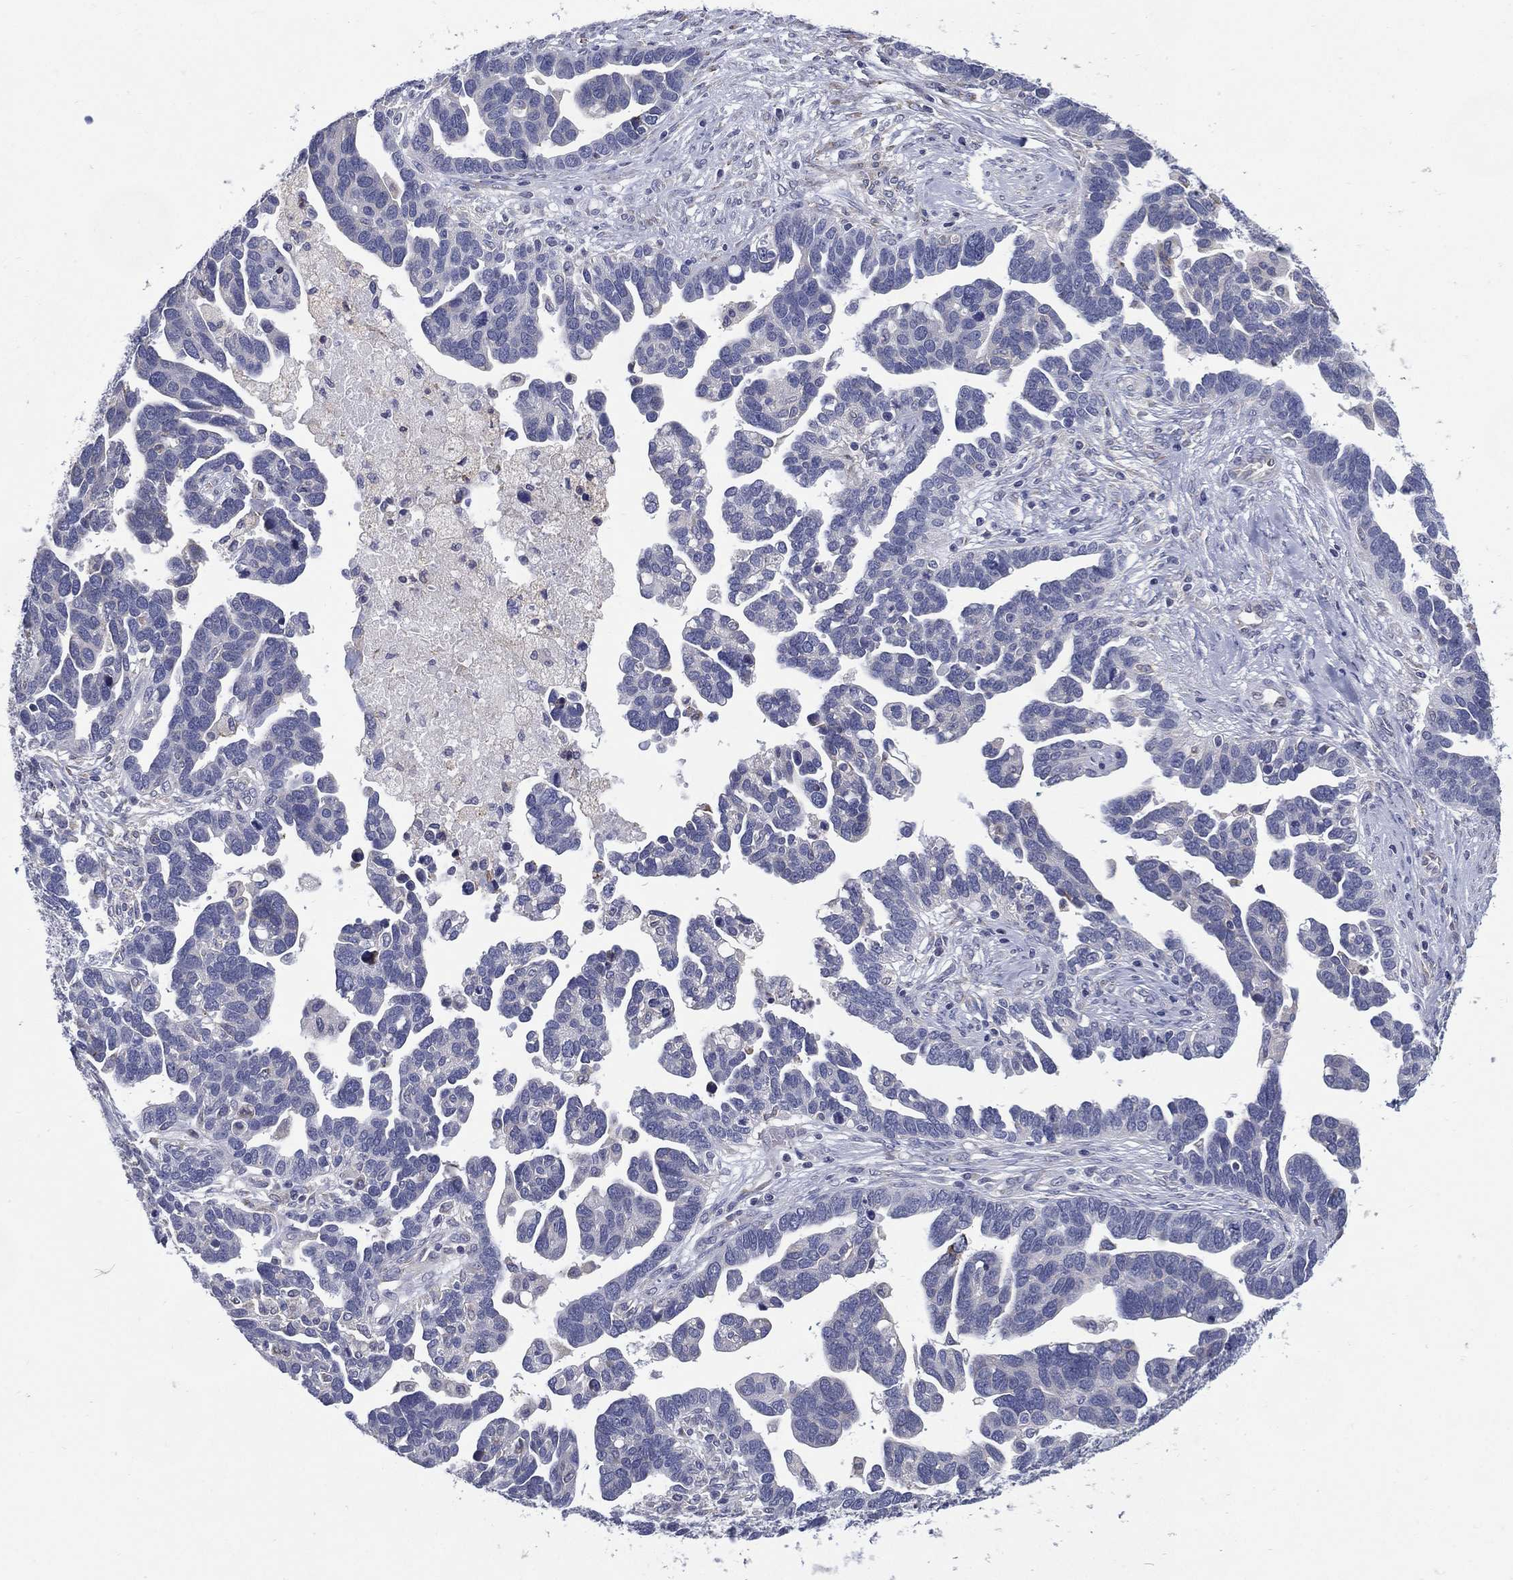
{"staining": {"intensity": "negative", "quantity": "none", "location": "none"}, "tissue": "ovarian cancer", "cell_type": "Tumor cells", "image_type": "cancer", "snomed": [{"axis": "morphology", "description": "Cystadenocarcinoma, serous, NOS"}, {"axis": "topography", "description": "Ovary"}], "caption": "Photomicrograph shows no protein expression in tumor cells of ovarian serous cystadenocarcinoma tissue. (DAB immunohistochemistry (IHC) visualized using brightfield microscopy, high magnification).", "gene": "C19orf18", "patient": {"sex": "female", "age": 54}}